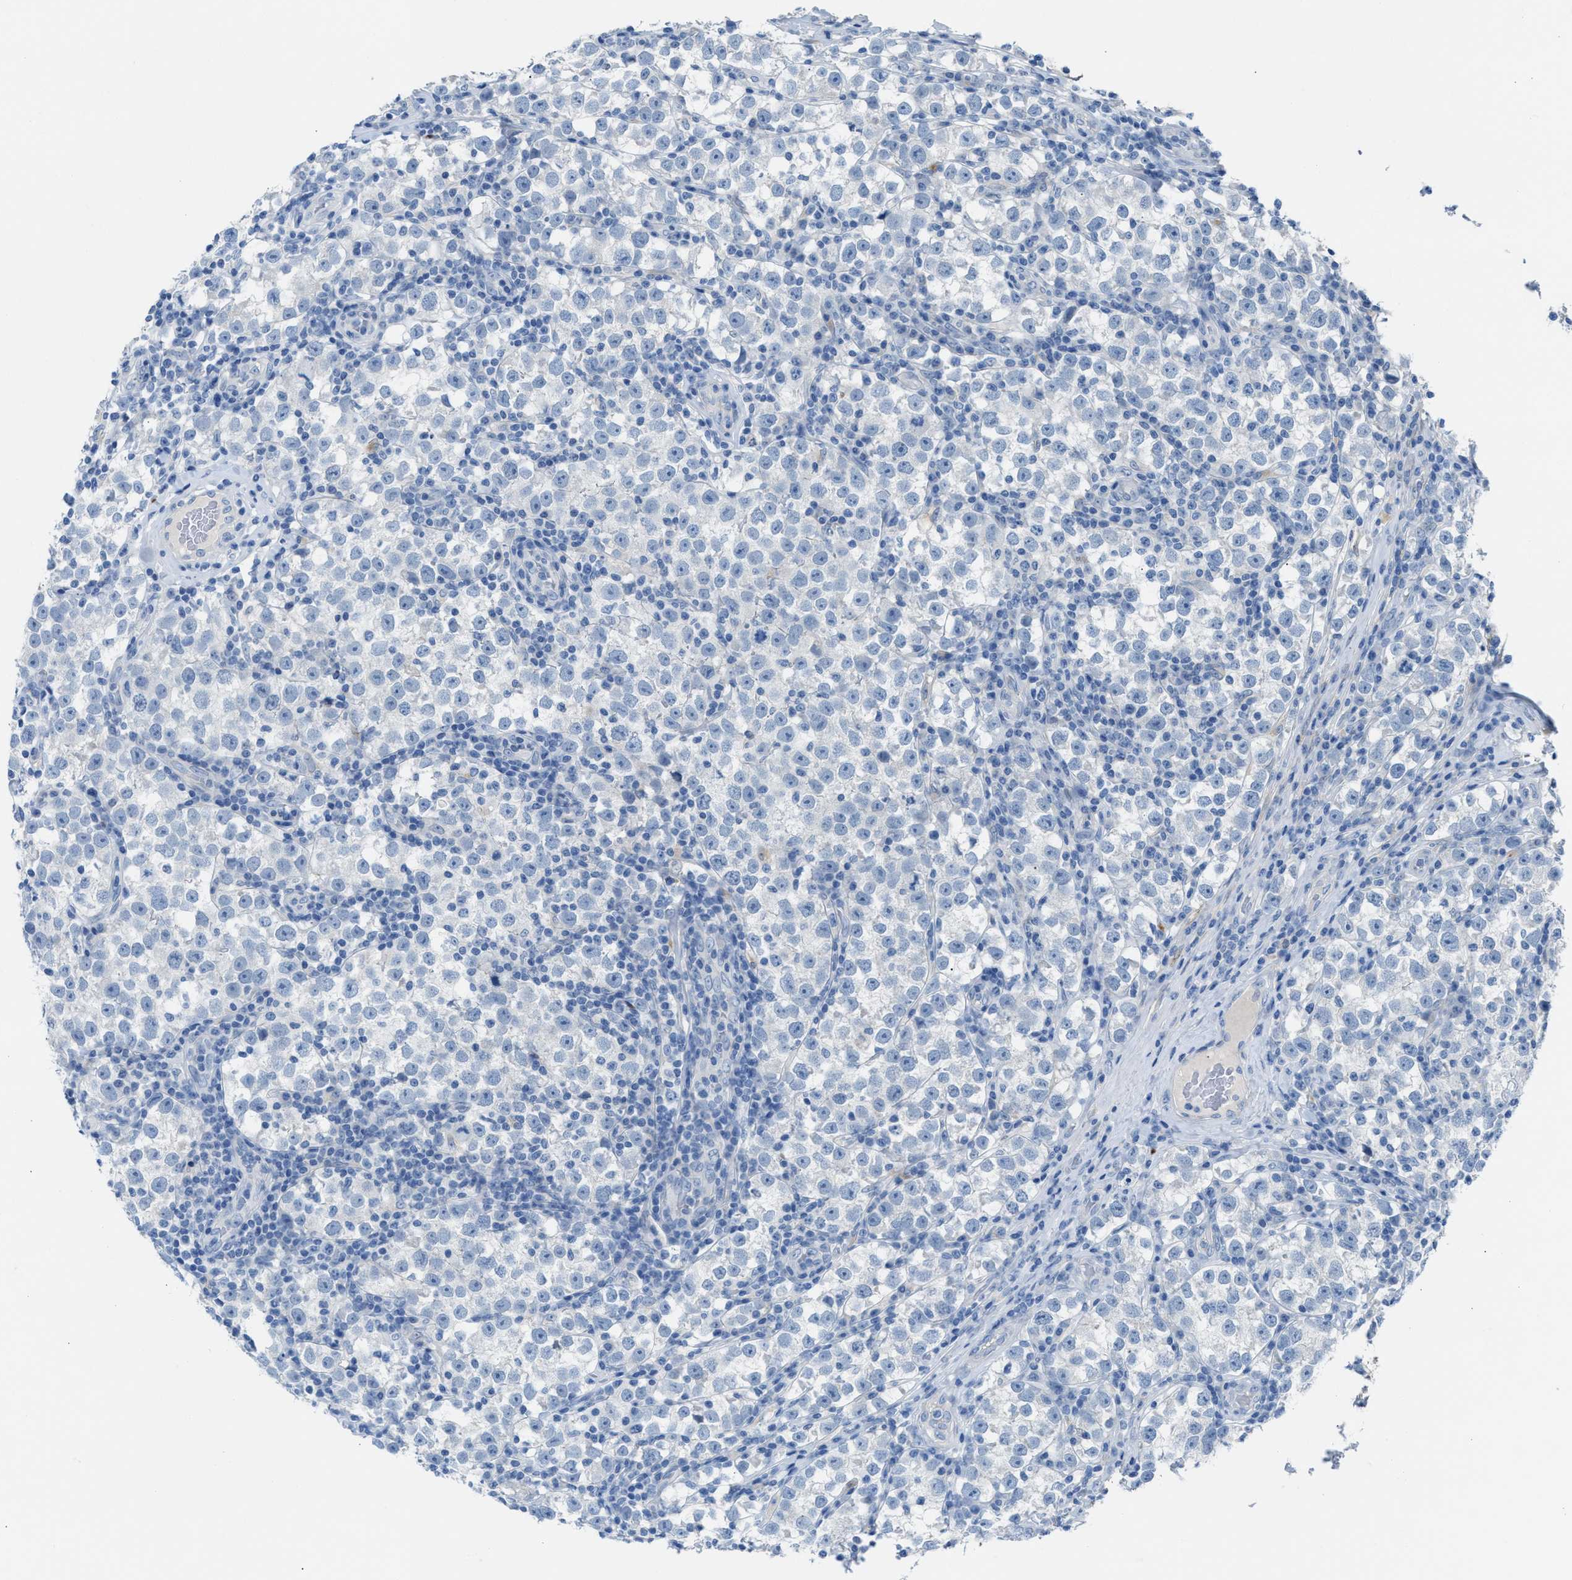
{"staining": {"intensity": "negative", "quantity": "none", "location": "none"}, "tissue": "testis cancer", "cell_type": "Tumor cells", "image_type": "cancer", "snomed": [{"axis": "morphology", "description": "Normal tissue, NOS"}, {"axis": "morphology", "description": "Seminoma, NOS"}, {"axis": "topography", "description": "Testis"}], "caption": "Seminoma (testis) was stained to show a protein in brown. There is no significant expression in tumor cells. (DAB IHC with hematoxylin counter stain).", "gene": "ASPA", "patient": {"sex": "male", "age": 43}}